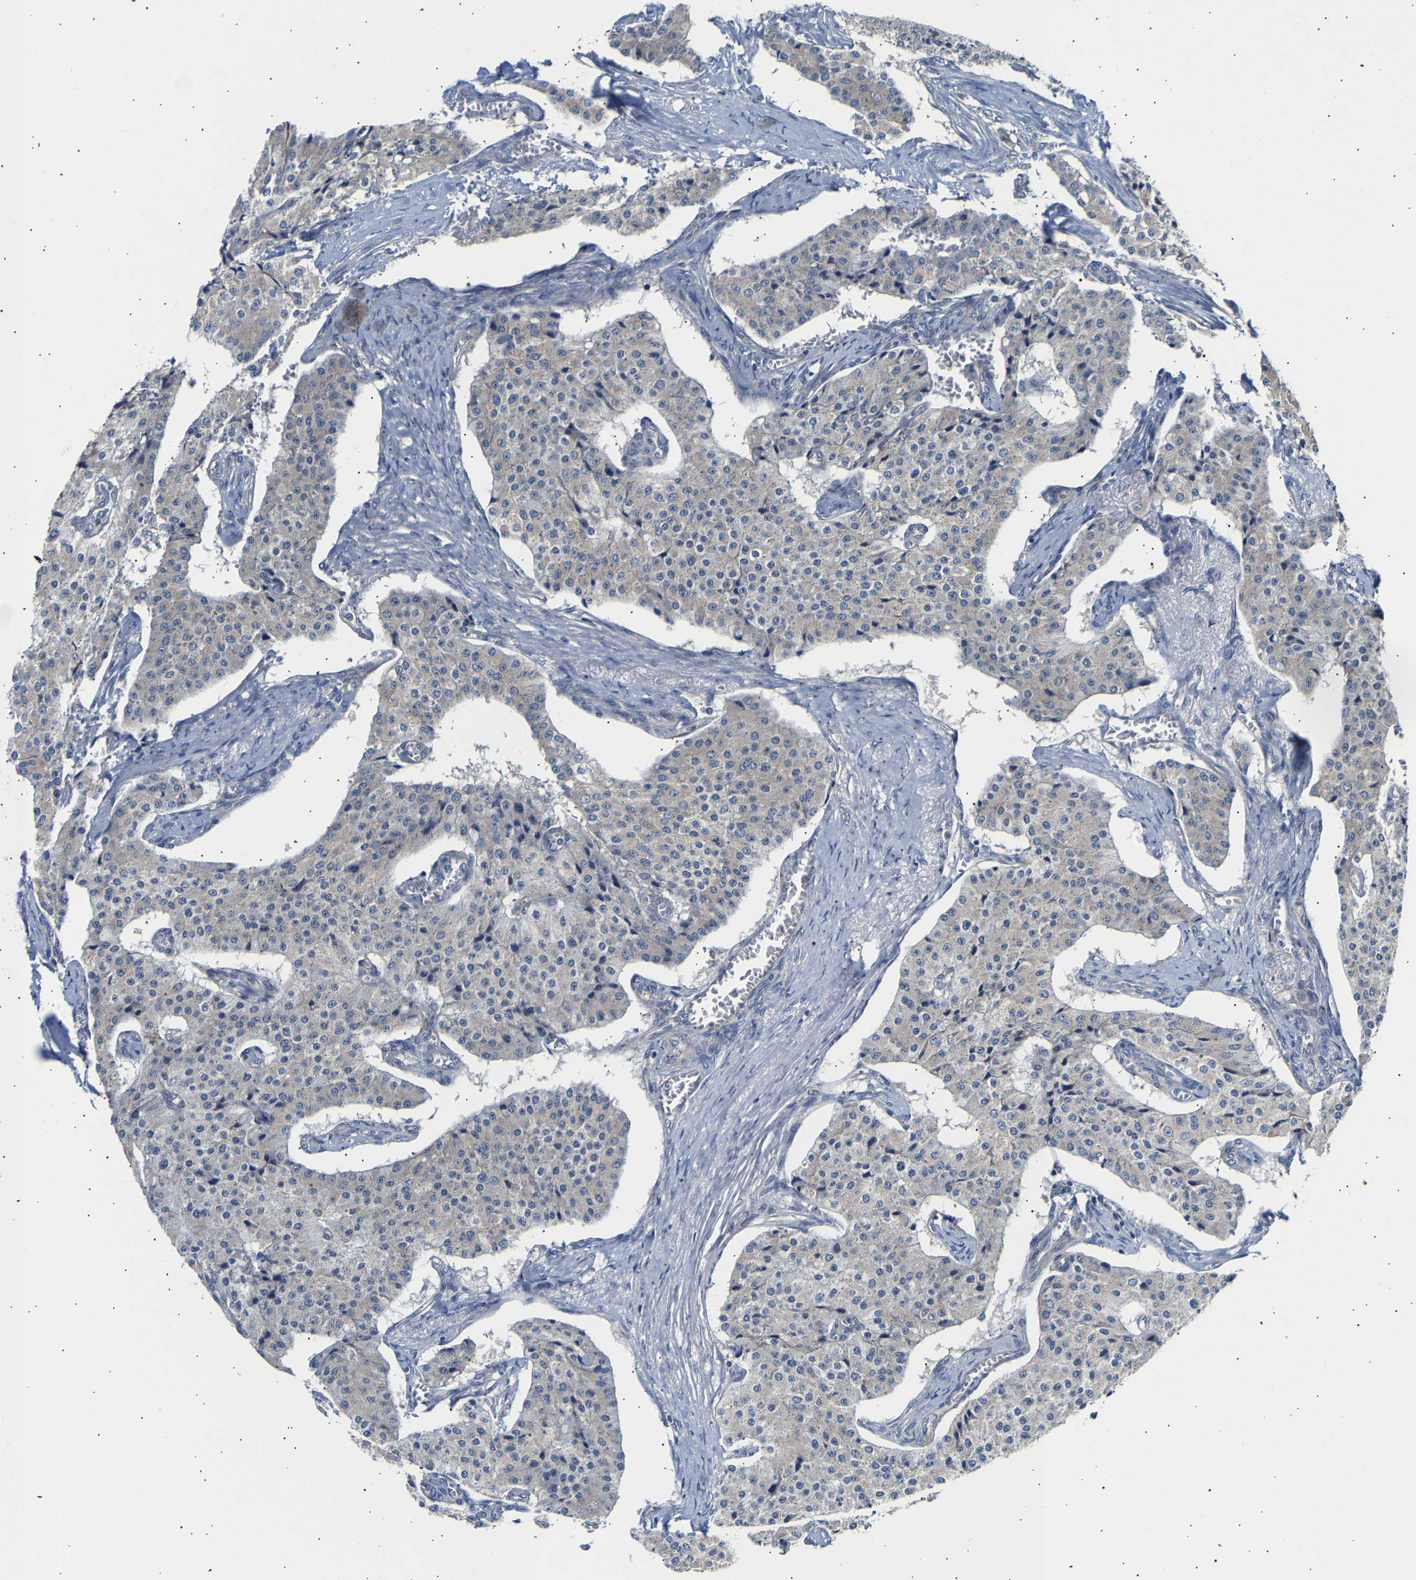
{"staining": {"intensity": "negative", "quantity": "none", "location": "none"}, "tissue": "carcinoid", "cell_type": "Tumor cells", "image_type": "cancer", "snomed": [{"axis": "morphology", "description": "Carcinoid, malignant, NOS"}, {"axis": "topography", "description": "Colon"}], "caption": "Carcinoid was stained to show a protein in brown. There is no significant expression in tumor cells.", "gene": "KASH5", "patient": {"sex": "female", "age": 52}}